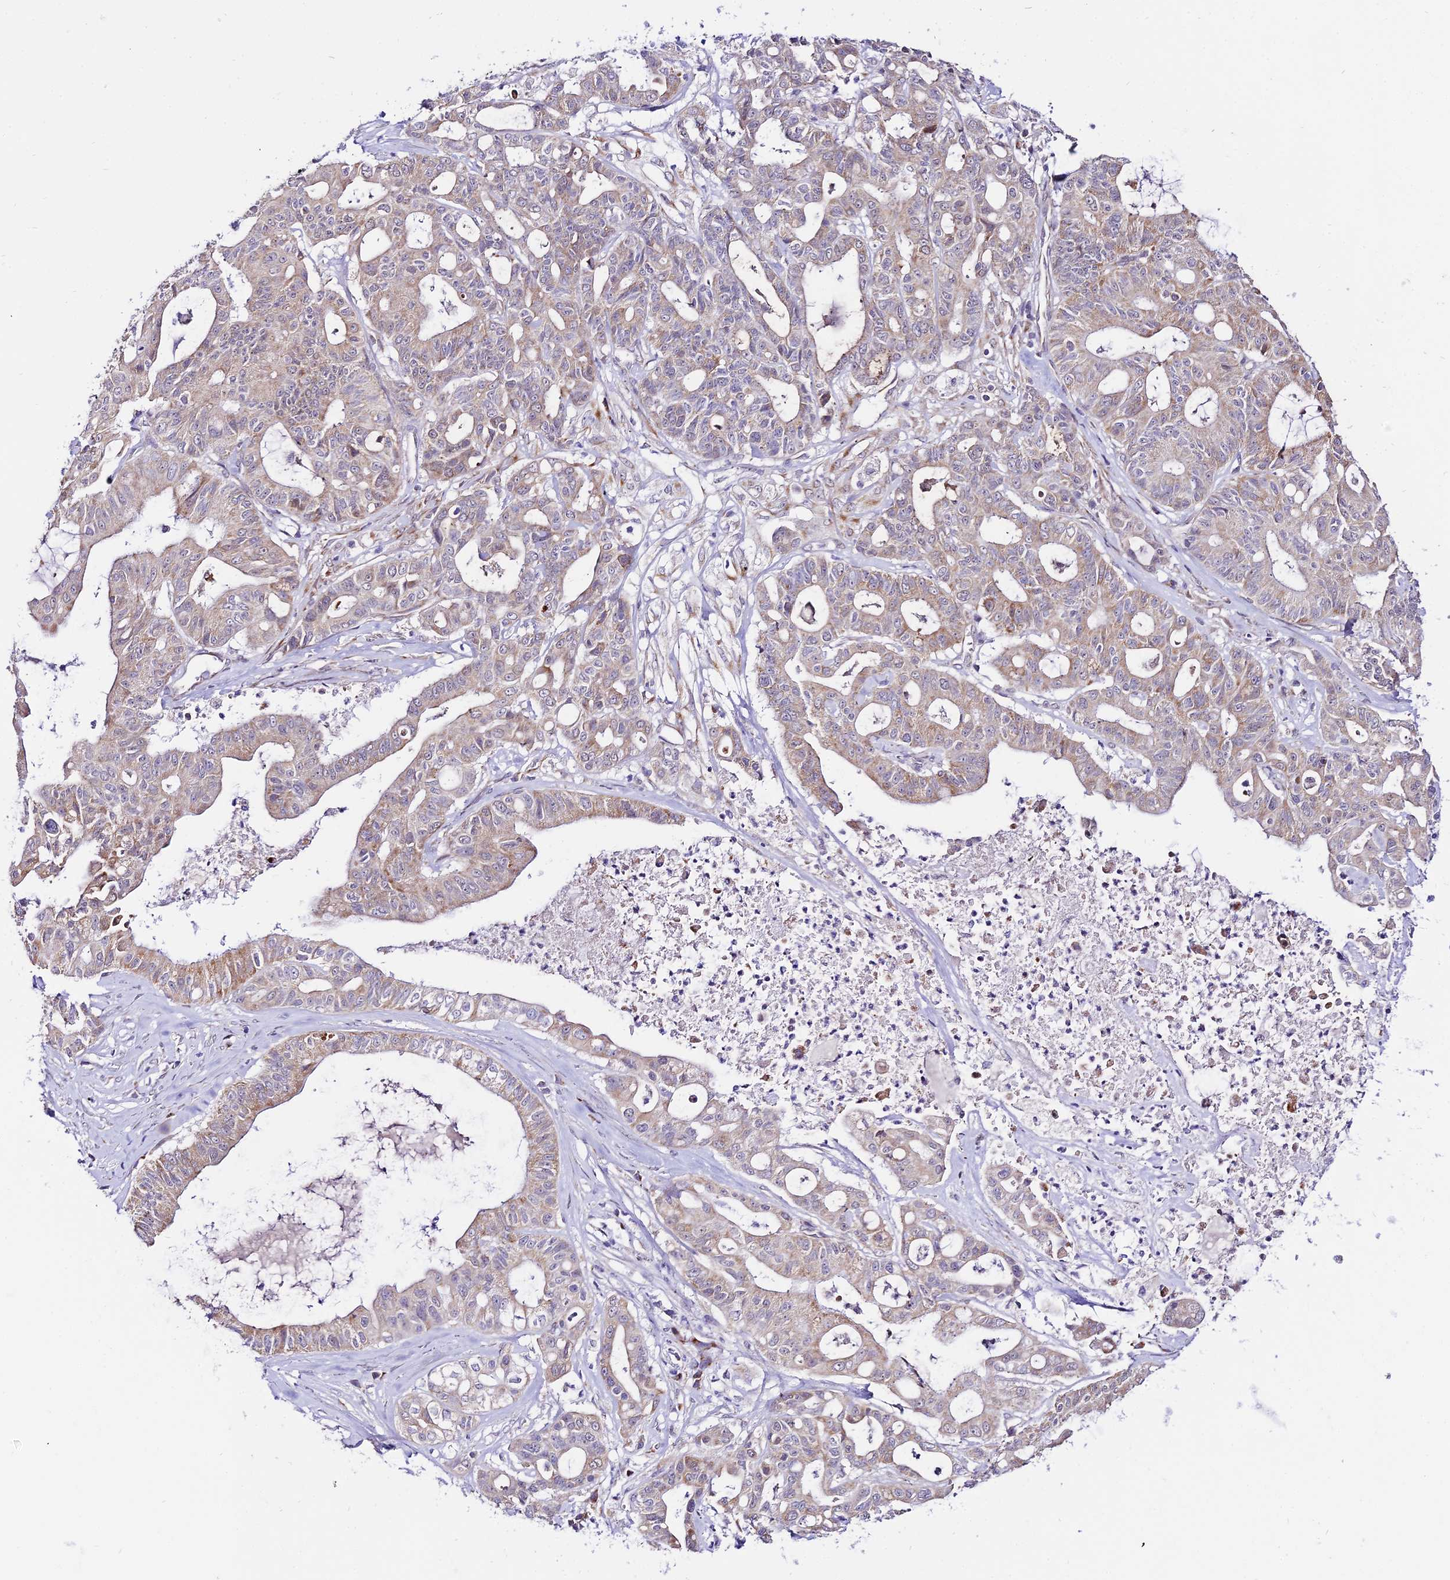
{"staining": {"intensity": "weak", "quantity": ">75%", "location": "cytoplasmic/membranous"}, "tissue": "ovarian cancer", "cell_type": "Tumor cells", "image_type": "cancer", "snomed": [{"axis": "morphology", "description": "Cystadenocarcinoma, mucinous, NOS"}, {"axis": "topography", "description": "Ovary"}], "caption": "Ovarian mucinous cystadenocarcinoma stained with a protein marker reveals weak staining in tumor cells.", "gene": "ATP5PB", "patient": {"sex": "female", "age": 70}}